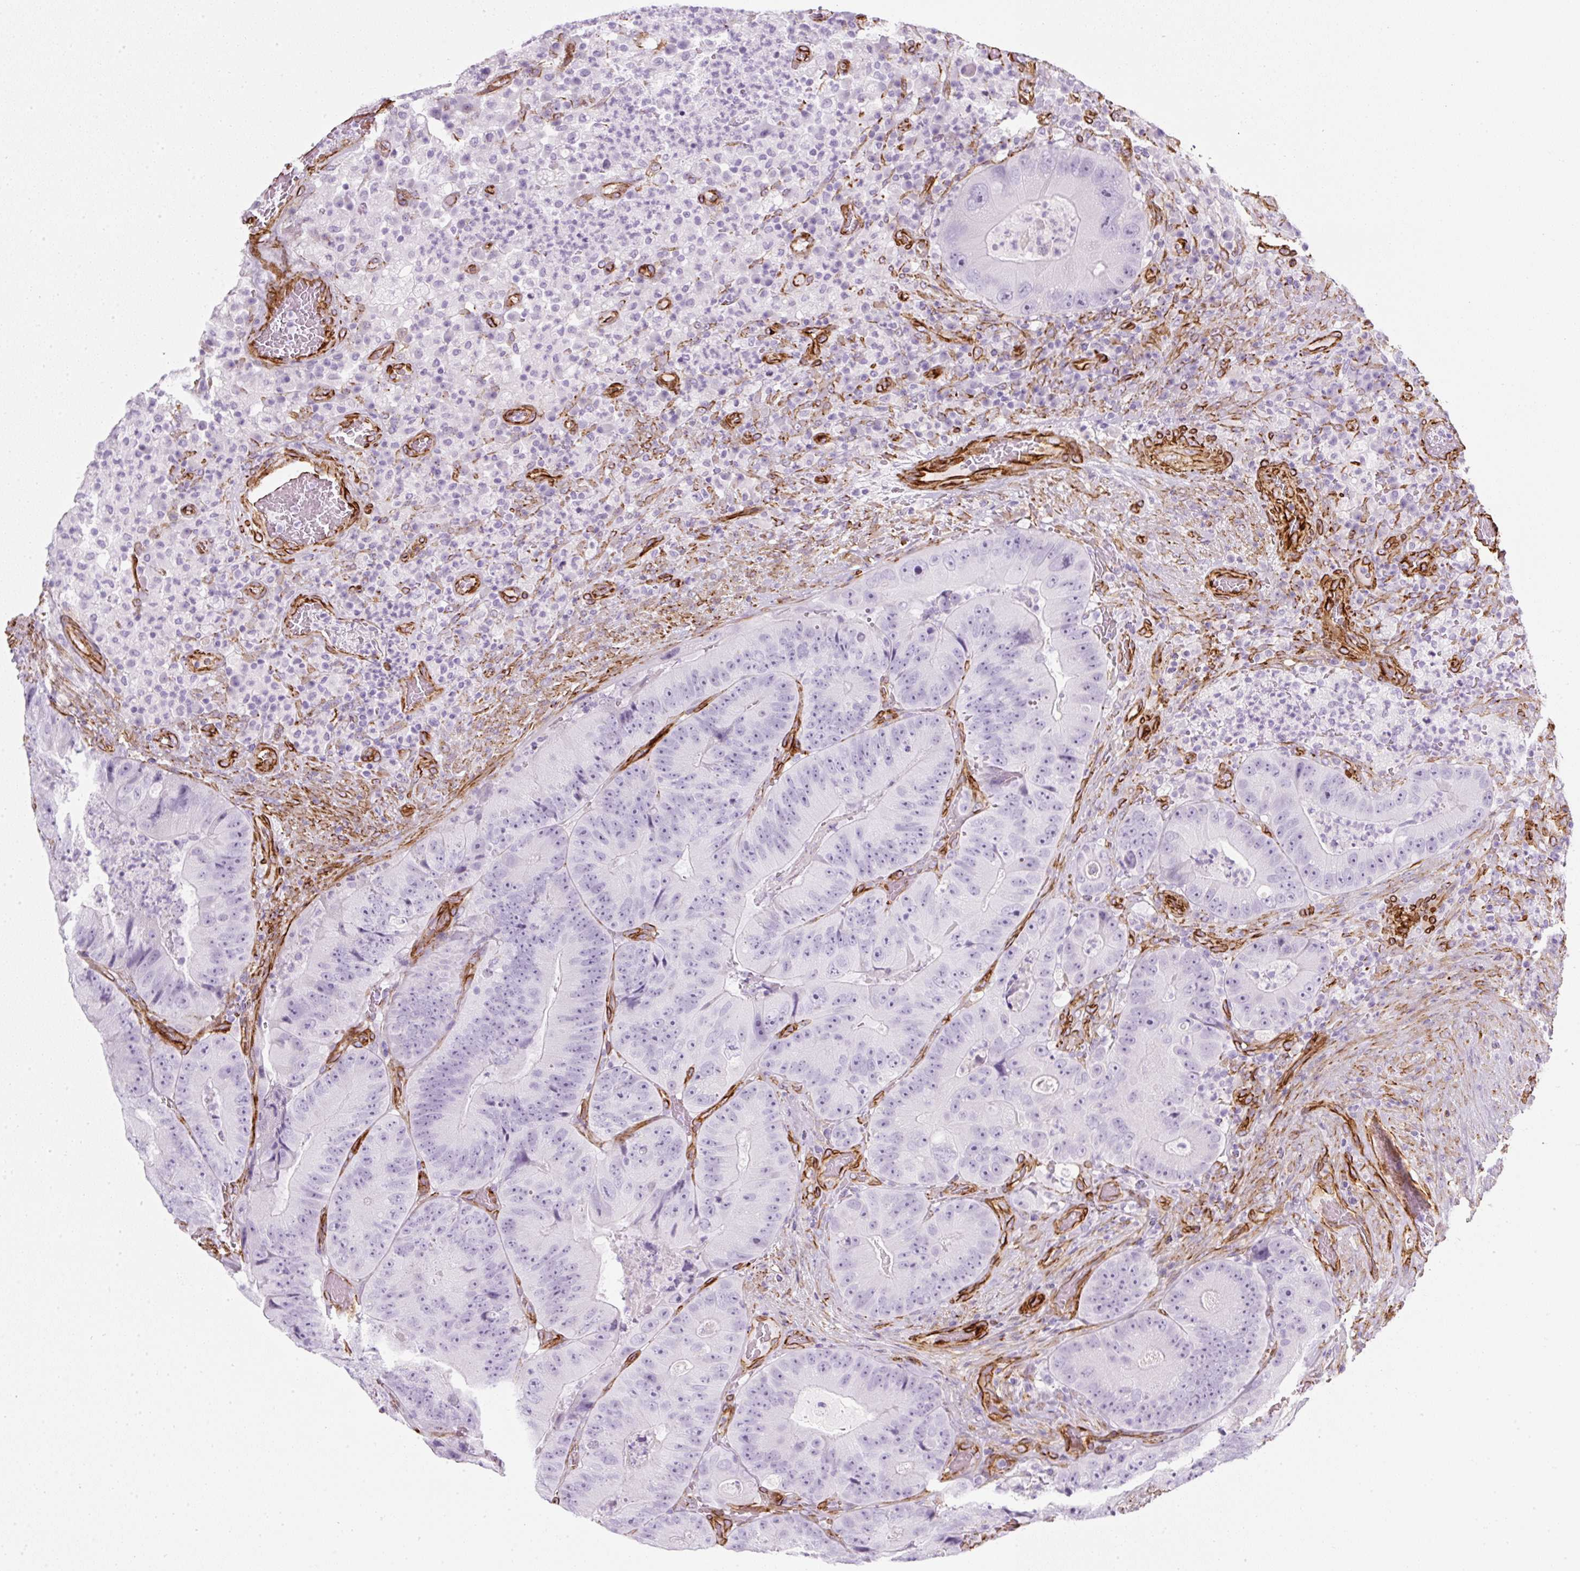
{"staining": {"intensity": "negative", "quantity": "none", "location": "none"}, "tissue": "colorectal cancer", "cell_type": "Tumor cells", "image_type": "cancer", "snomed": [{"axis": "morphology", "description": "Adenocarcinoma, NOS"}, {"axis": "topography", "description": "Colon"}], "caption": "IHC of adenocarcinoma (colorectal) displays no positivity in tumor cells.", "gene": "CAVIN3", "patient": {"sex": "female", "age": 86}}